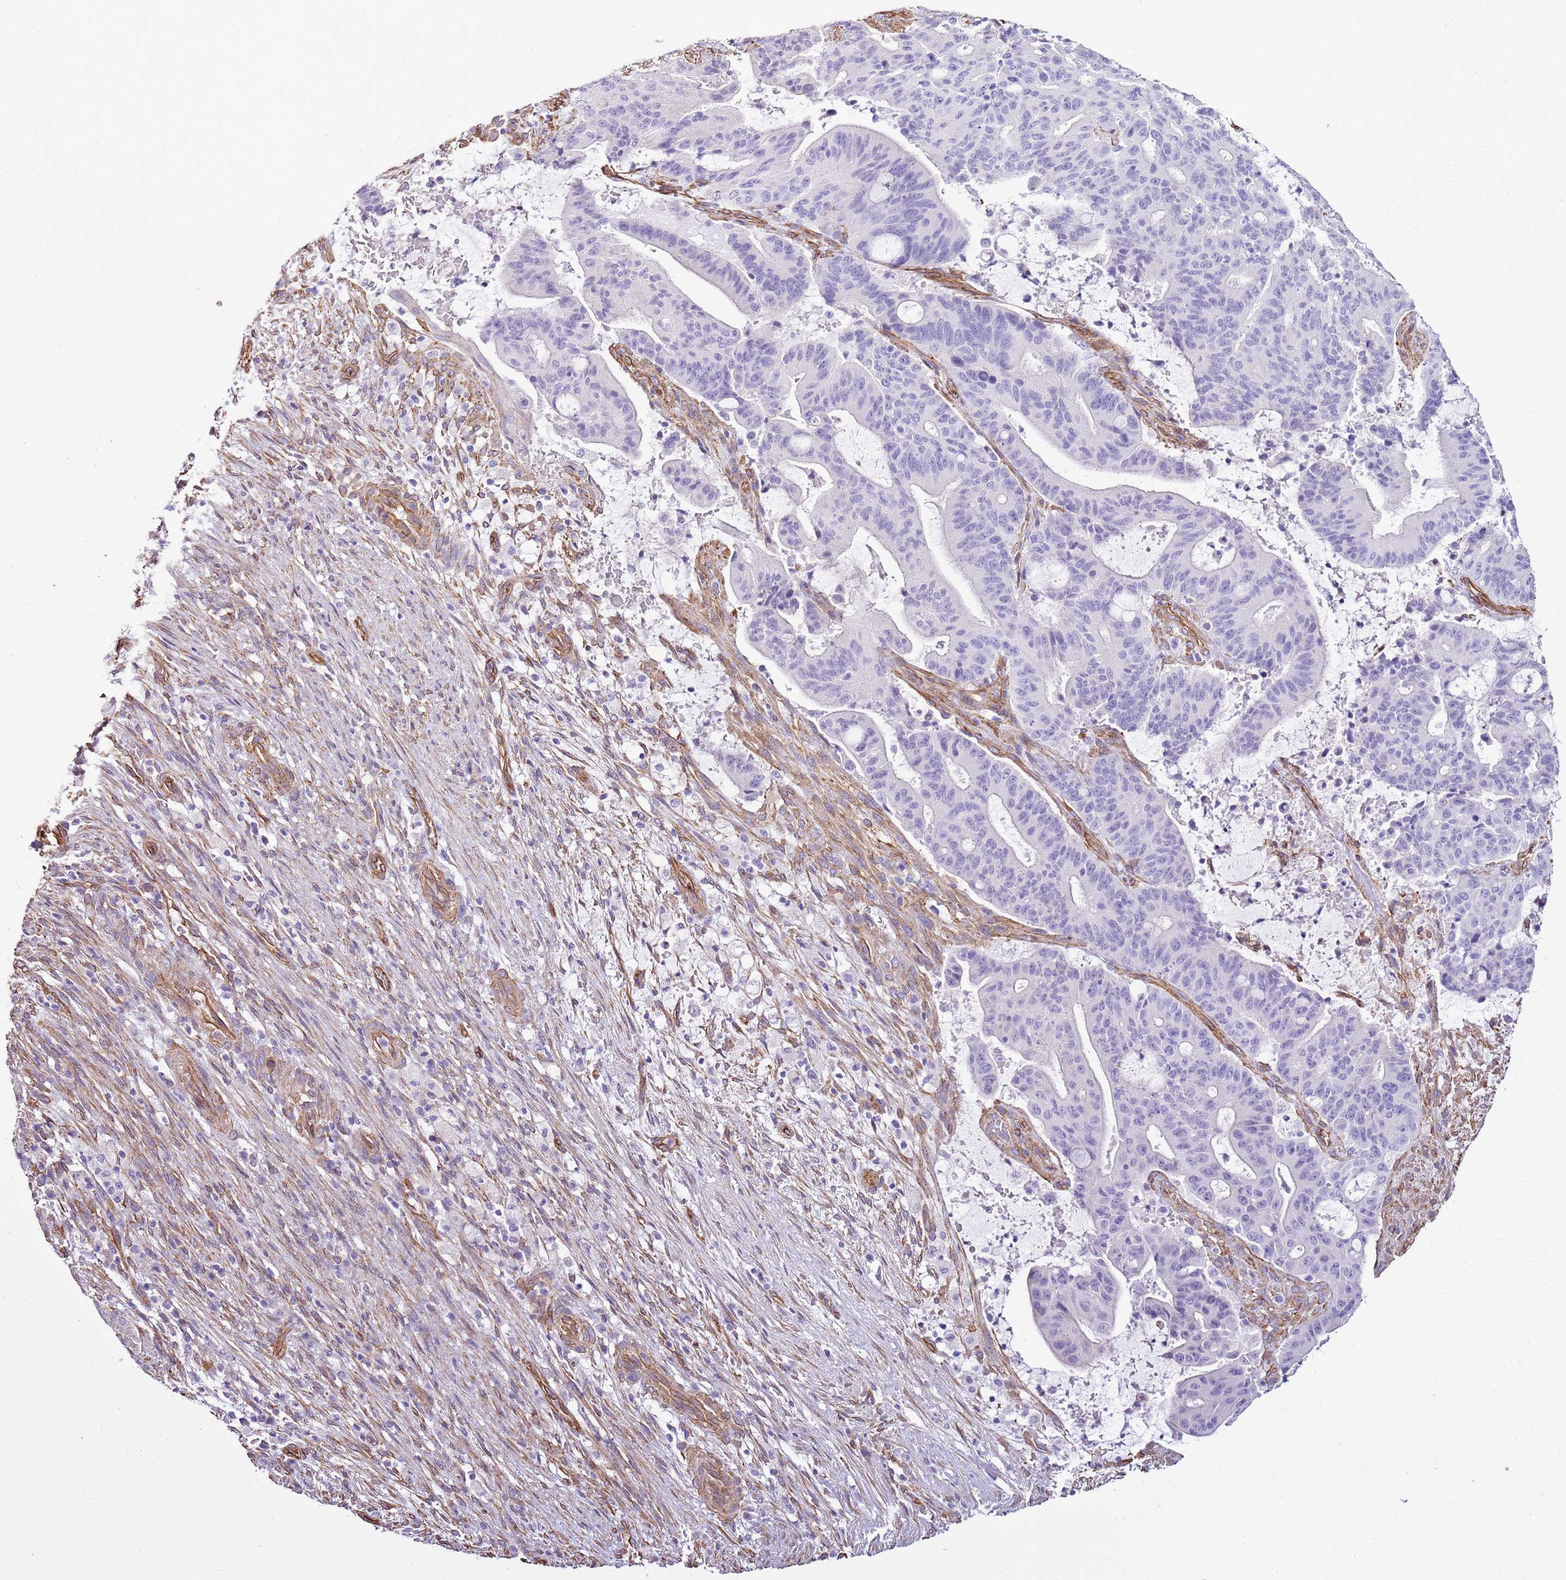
{"staining": {"intensity": "negative", "quantity": "none", "location": "none"}, "tissue": "liver cancer", "cell_type": "Tumor cells", "image_type": "cancer", "snomed": [{"axis": "morphology", "description": "Normal tissue, NOS"}, {"axis": "morphology", "description": "Cholangiocarcinoma"}, {"axis": "topography", "description": "Liver"}, {"axis": "topography", "description": "Peripheral nerve tissue"}], "caption": "Immunohistochemical staining of liver cancer demonstrates no significant expression in tumor cells. Brightfield microscopy of immunohistochemistry (IHC) stained with DAB (brown) and hematoxylin (blue), captured at high magnification.", "gene": "CTDSPL", "patient": {"sex": "female", "age": 73}}